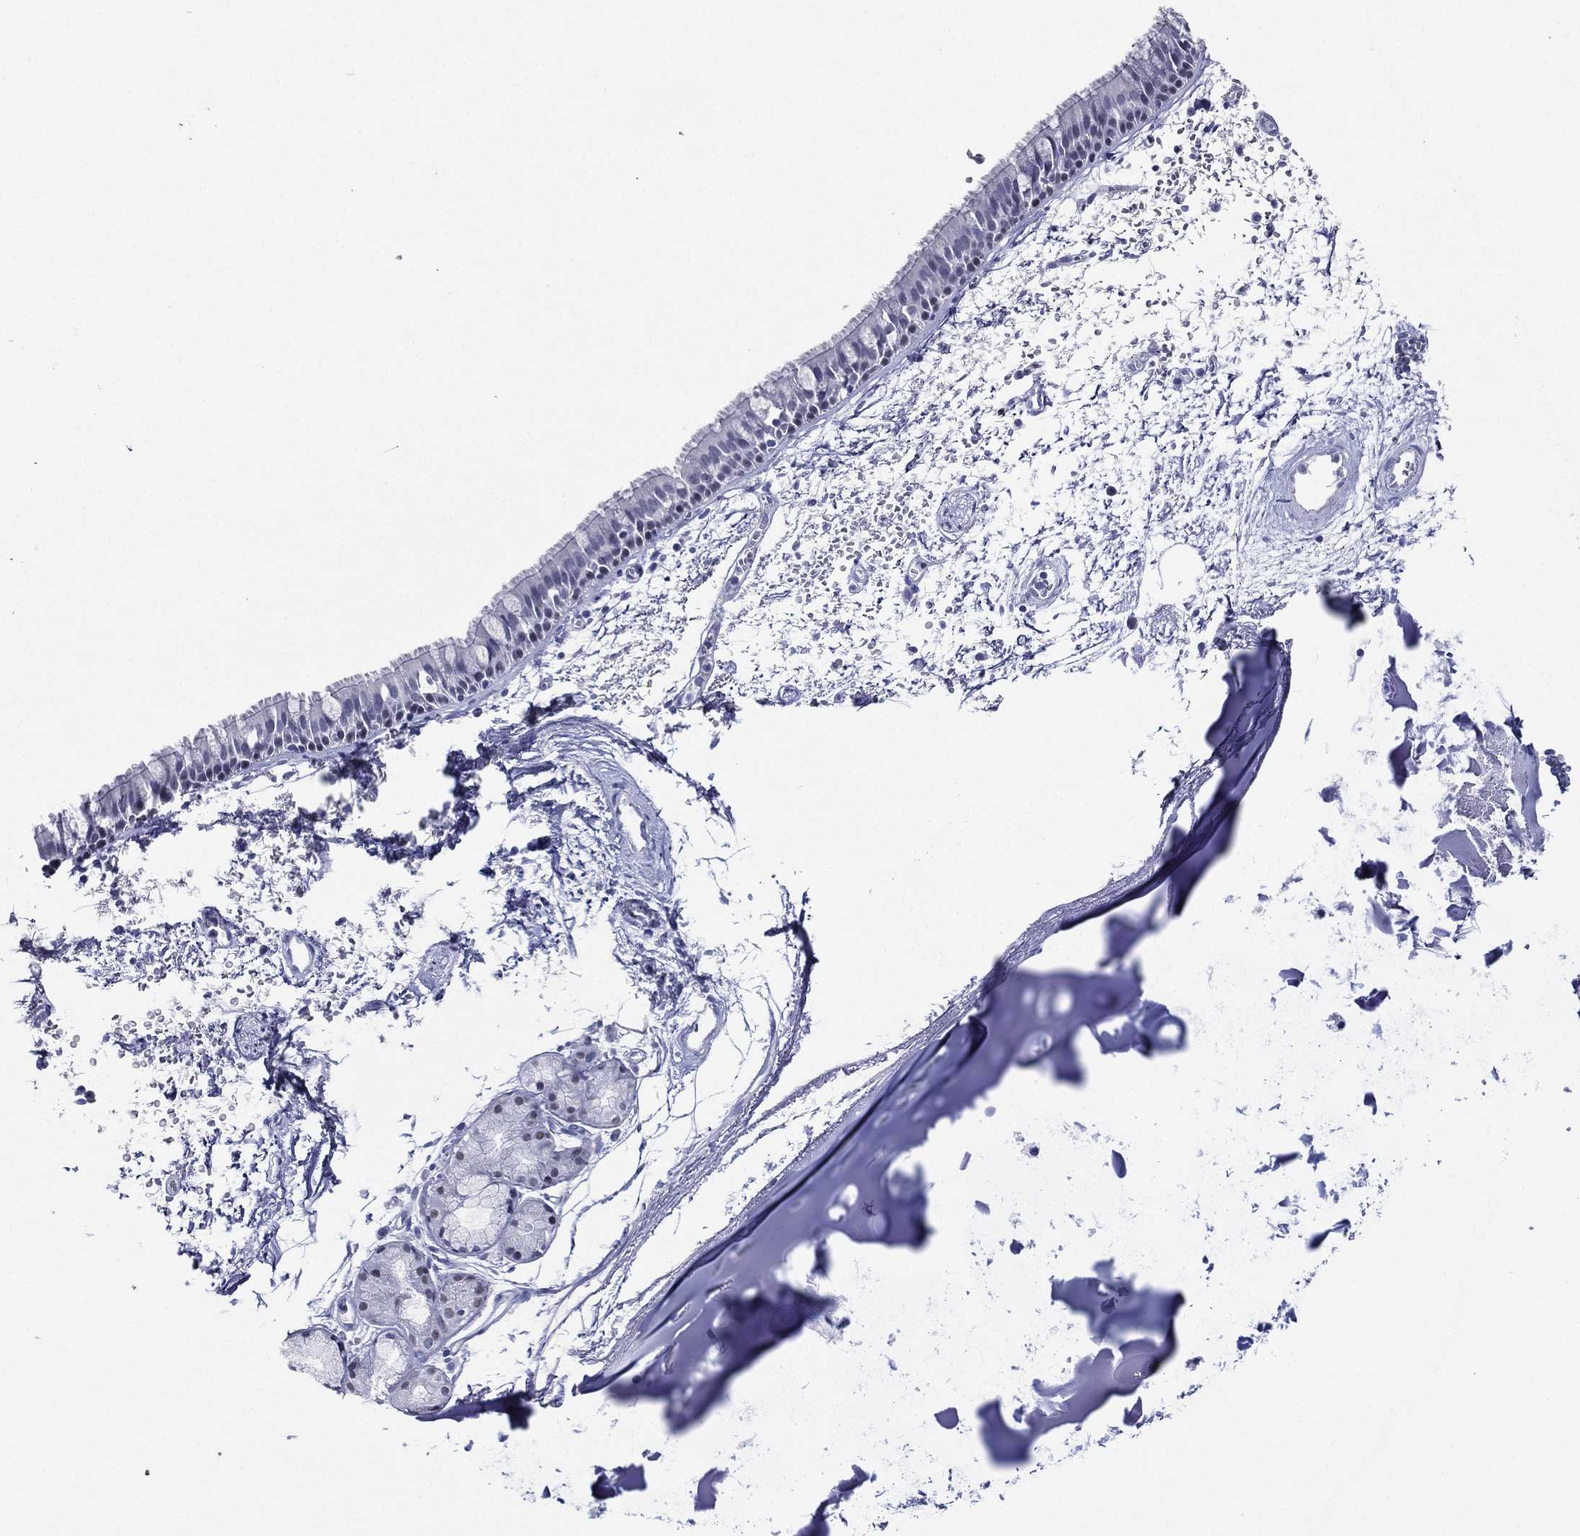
{"staining": {"intensity": "negative", "quantity": "none", "location": "none"}, "tissue": "bronchus", "cell_type": "Respiratory epithelial cells", "image_type": "normal", "snomed": [{"axis": "morphology", "description": "Normal tissue, NOS"}, {"axis": "topography", "description": "Cartilage tissue"}, {"axis": "topography", "description": "Bronchus"}], "caption": "Photomicrograph shows no protein staining in respiratory epithelial cells of unremarkable bronchus. (Stains: DAB (3,3'-diaminobenzidine) immunohistochemistry (IHC) with hematoxylin counter stain, Microscopy: brightfield microscopy at high magnification).", "gene": "TFAP2A", "patient": {"sex": "male", "age": 66}}